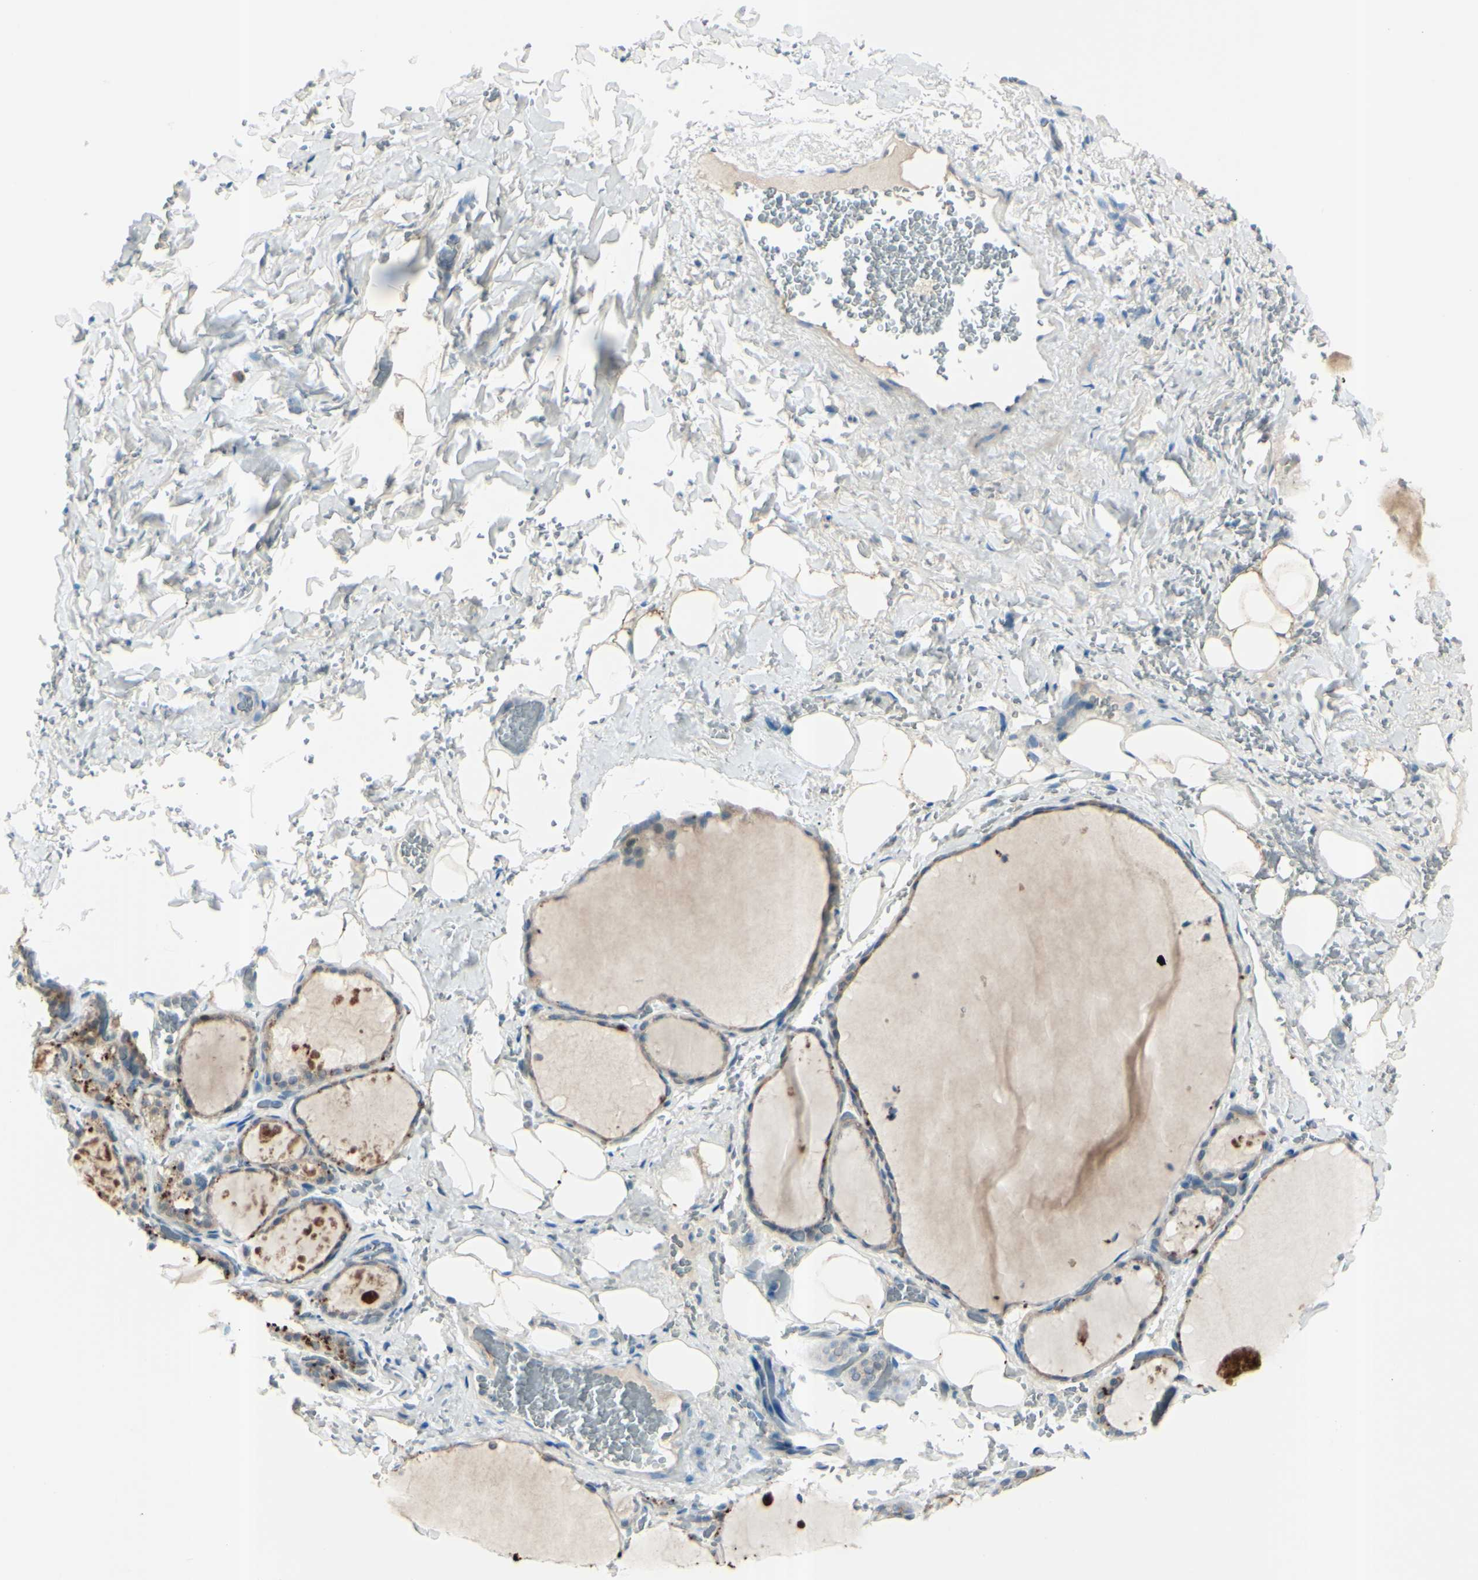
{"staining": {"intensity": "strong", "quantity": ">75%", "location": "cytoplasmic/membranous"}, "tissue": "thyroid gland", "cell_type": "Glandular cells", "image_type": "normal", "snomed": [{"axis": "morphology", "description": "Normal tissue, NOS"}, {"axis": "topography", "description": "Thyroid gland"}], "caption": "Immunohistochemical staining of benign human thyroid gland reveals high levels of strong cytoplasmic/membranous positivity in approximately >75% of glandular cells.", "gene": "B4GALT1", "patient": {"sex": "male", "age": 61}}